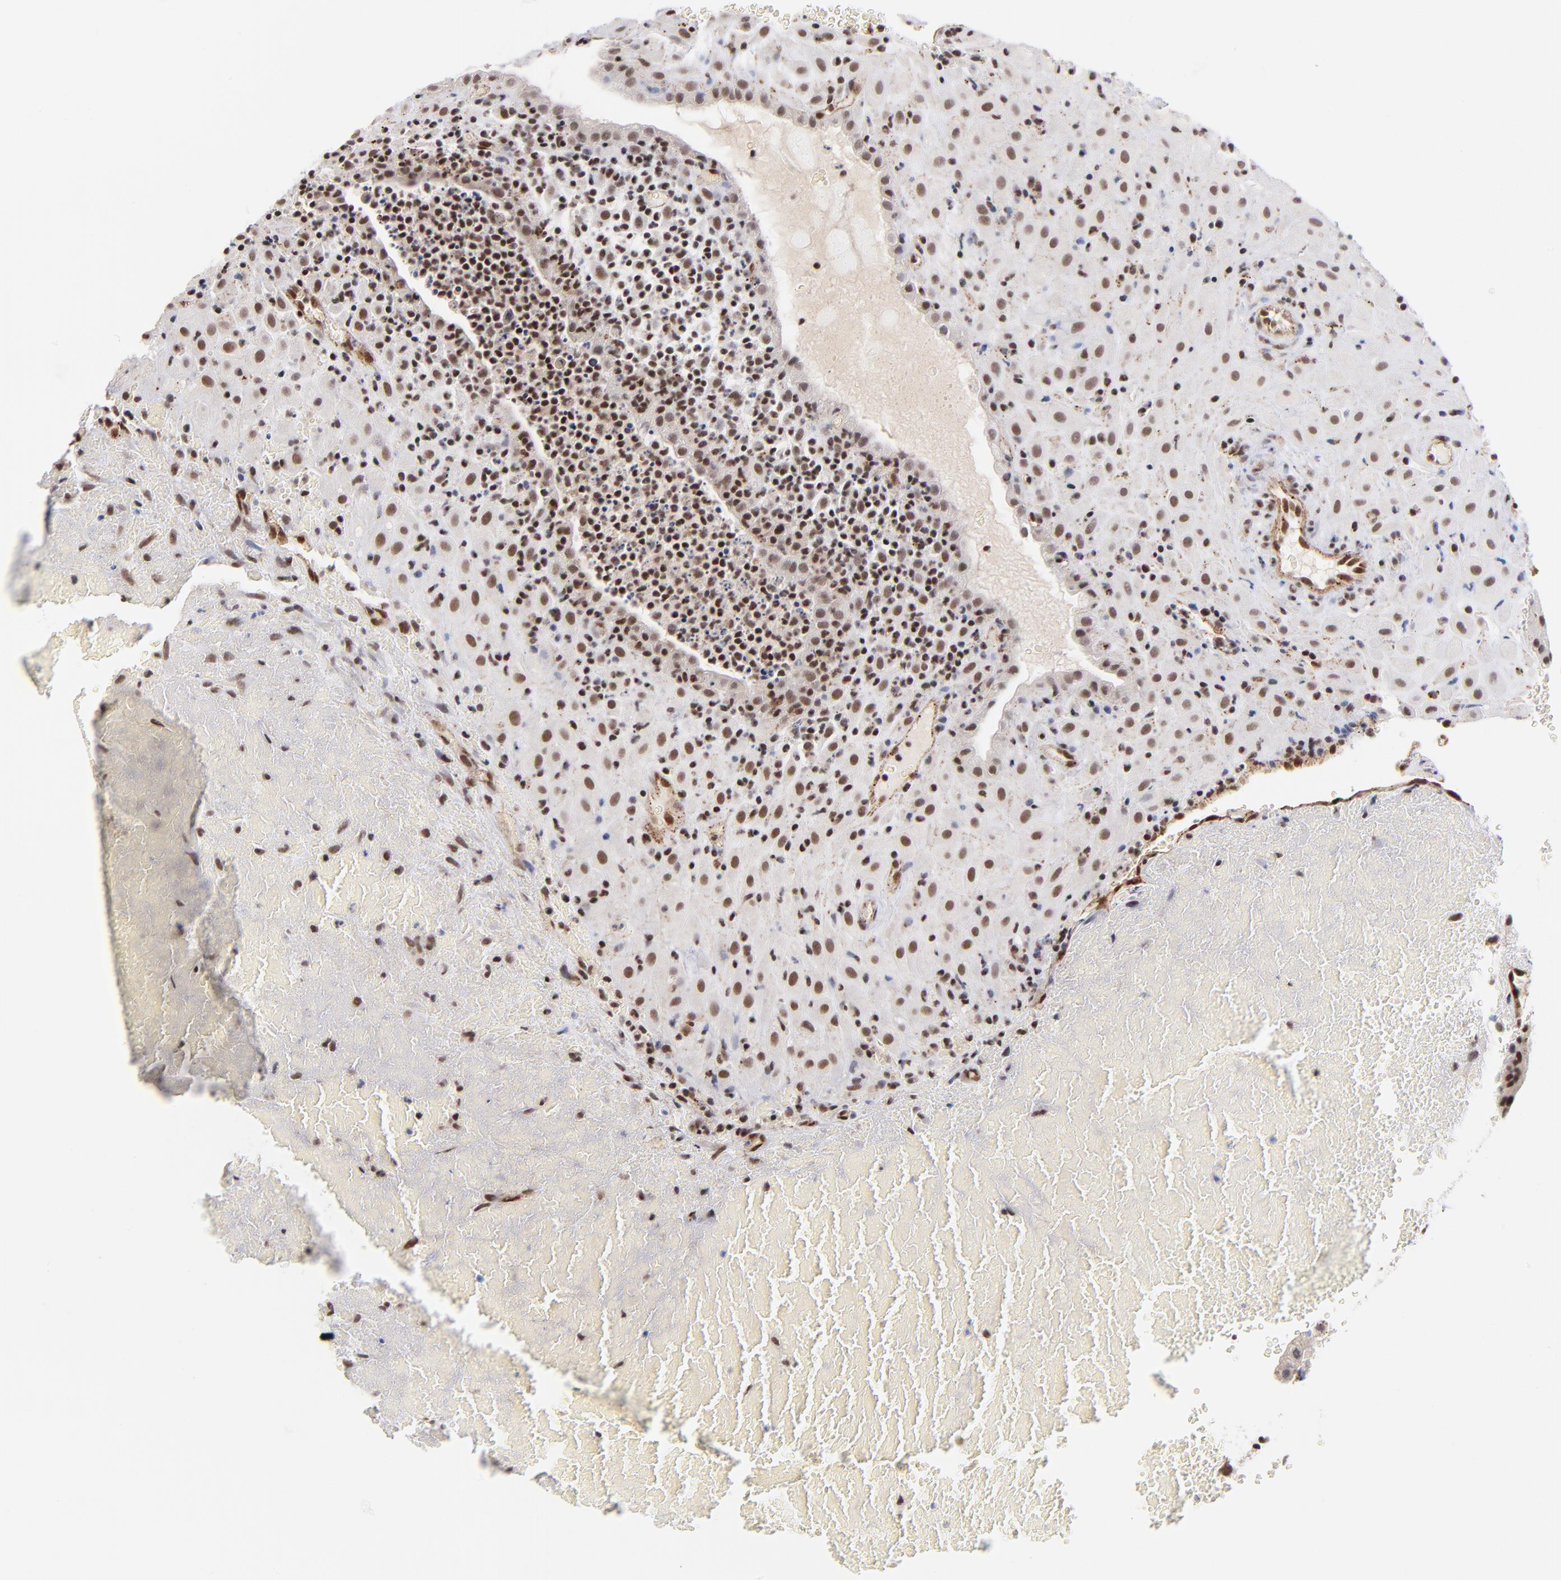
{"staining": {"intensity": "moderate", "quantity": ">75%", "location": "nuclear"}, "tissue": "placenta", "cell_type": "Decidual cells", "image_type": "normal", "snomed": [{"axis": "morphology", "description": "Normal tissue, NOS"}, {"axis": "topography", "description": "Placenta"}], "caption": "Brown immunohistochemical staining in normal human placenta exhibits moderate nuclear expression in about >75% of decidual cells. Nuclei are stained in blue.", "gene": "GABPA", "patient": {"sex": "female", "age": 19}}